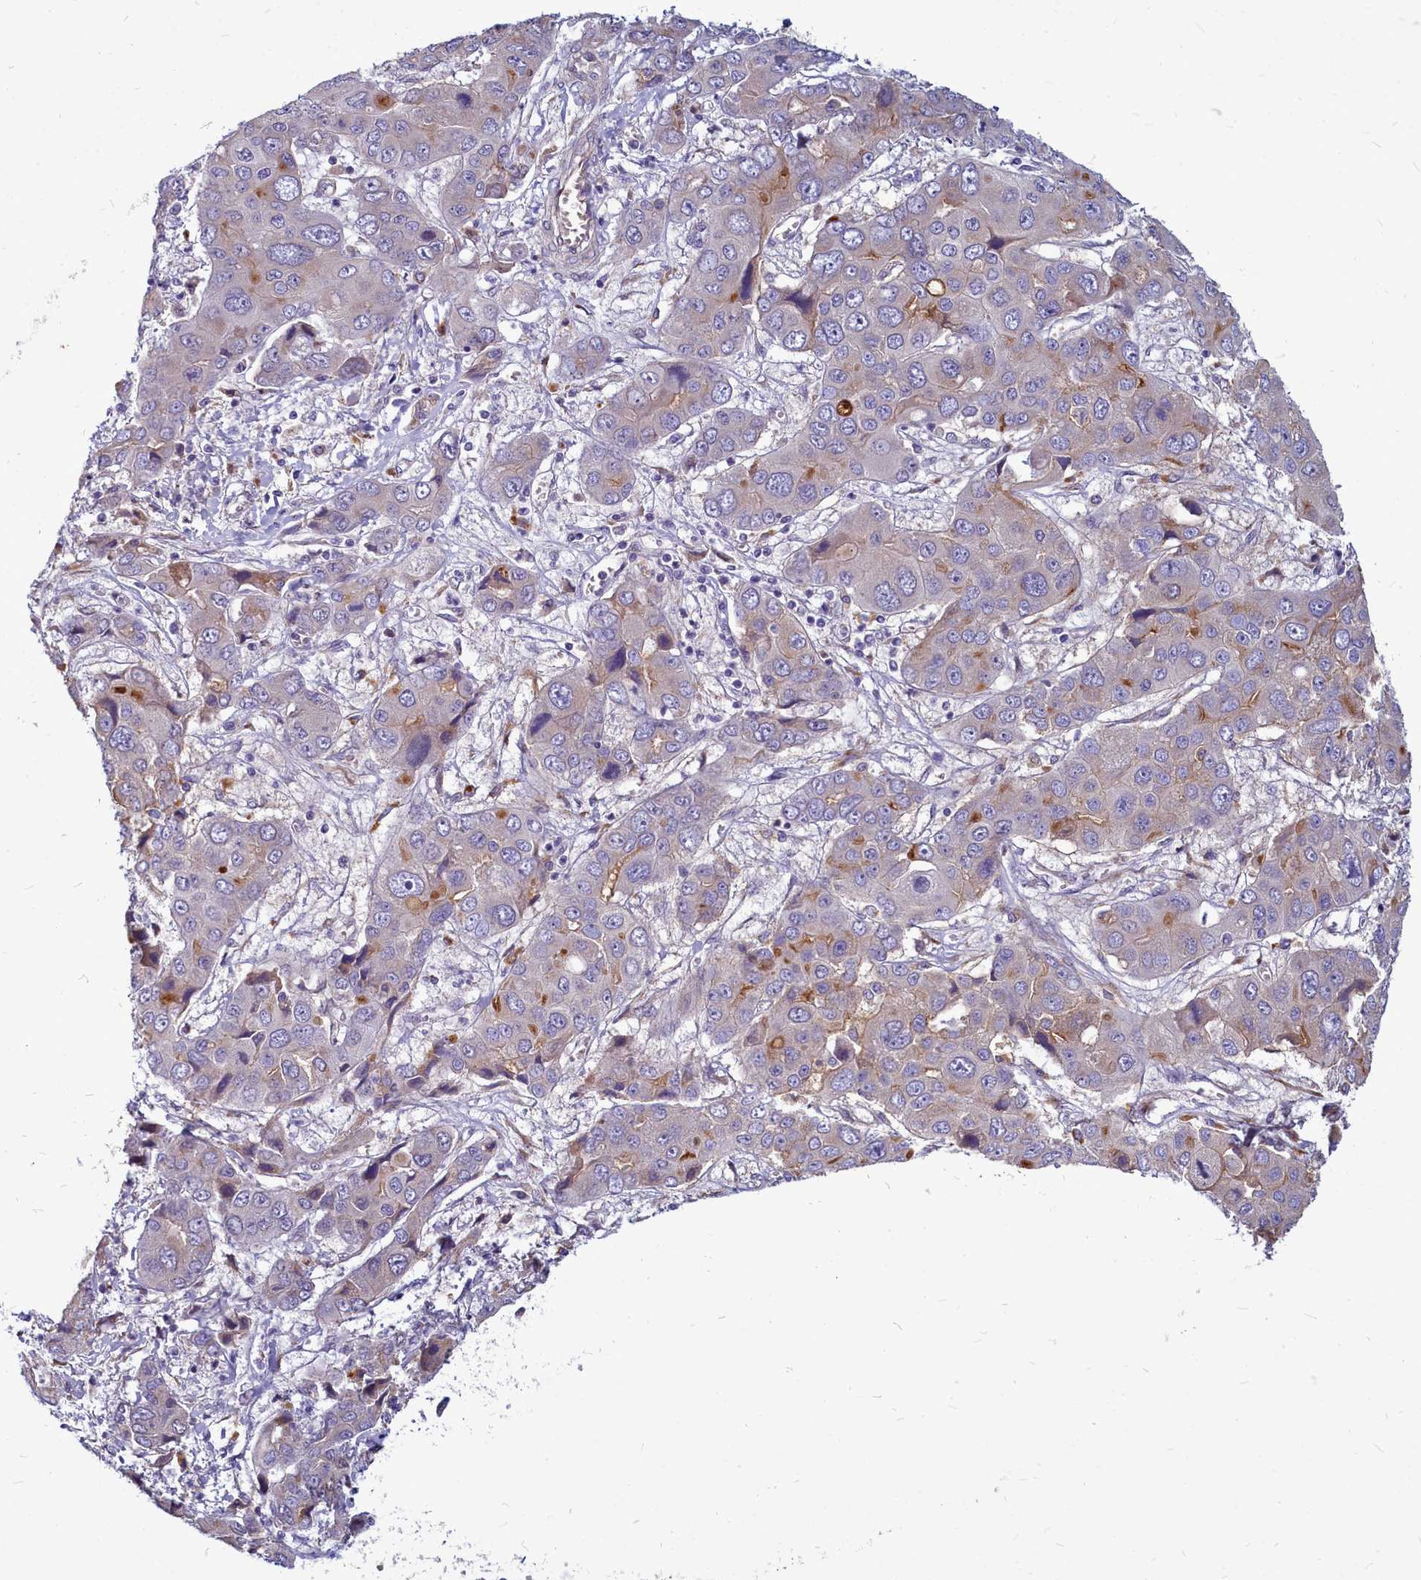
{"staining": {"intensity": "weak", "quantity": "<25%", "location": "cytoplasmic/membranous"}, "tissue": "liver cancer", "cell_type": "Tumor cells", "image_type": "cancer", "snomed": [{"axis": "morphology", "description": "Cholangiocarcinoma"}, {"axis": "topography", "description": "Liver"}], "caption": "Protein analysis of liver cholangiocarcinoma shows no significant expression in tumor cells.", "gene": "SMPD4", "patient": {"sex": "male", "age": 67}}